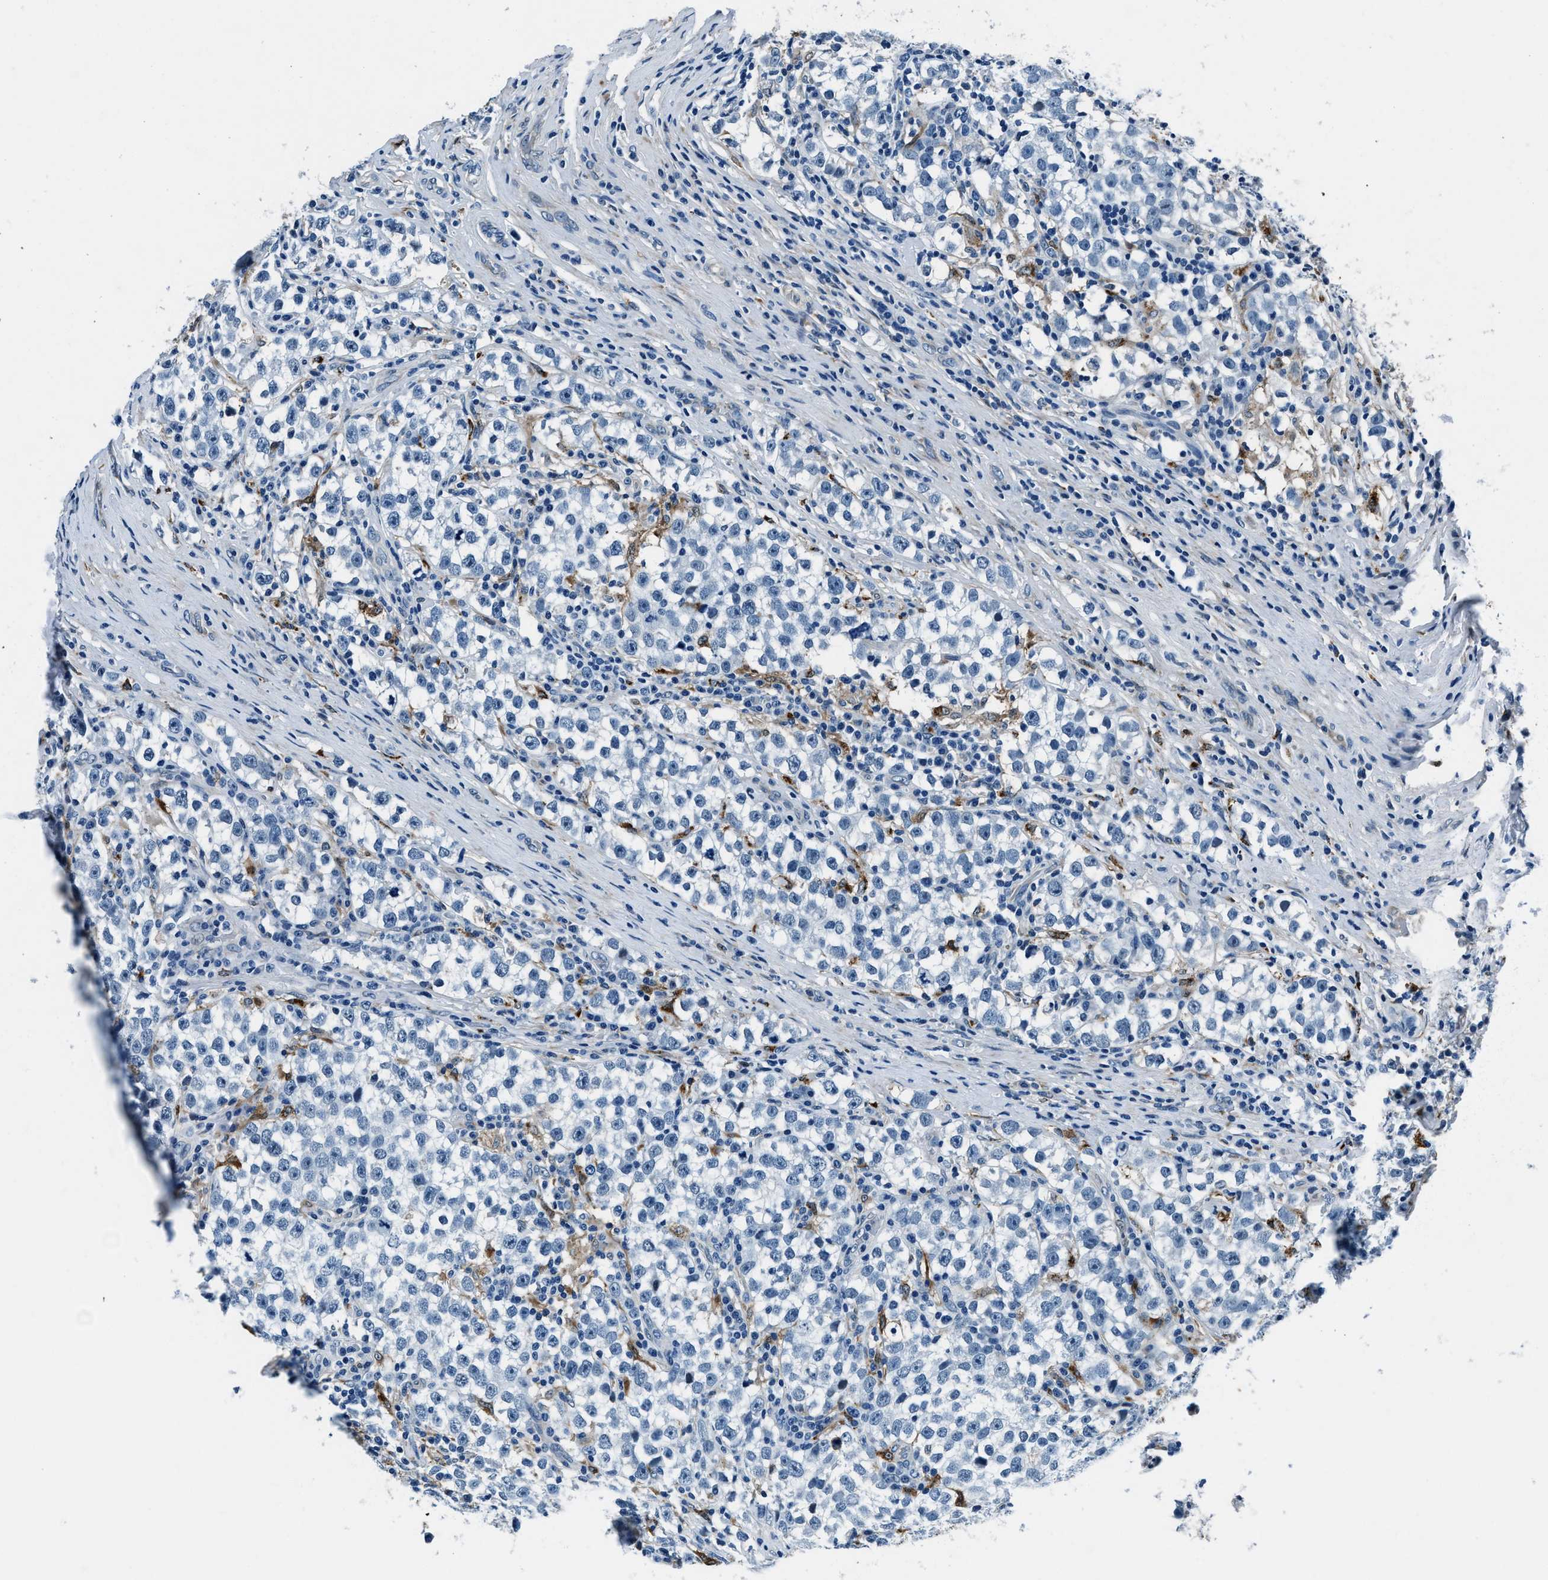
{"staining": {"intensity": "negative", "quantity": "none", "location": "none"}, "tissue": "testis cancer", "cell_type": "Tumor cells", "image_type": "cancer", "snomed": [{"axis": "morphology", "description": "Normal tissue, NOS"}, {"axis": "morphology", "description": "Seminoma, NOS"}, {"axis": "topography", "description": "Testis"}], "caption": "A micrograph of human testis cancer (seminoma) is negative for staining in tumor cells.", "gene": "PTPDC1", "patient": {"sex": "male", "age": 43}}